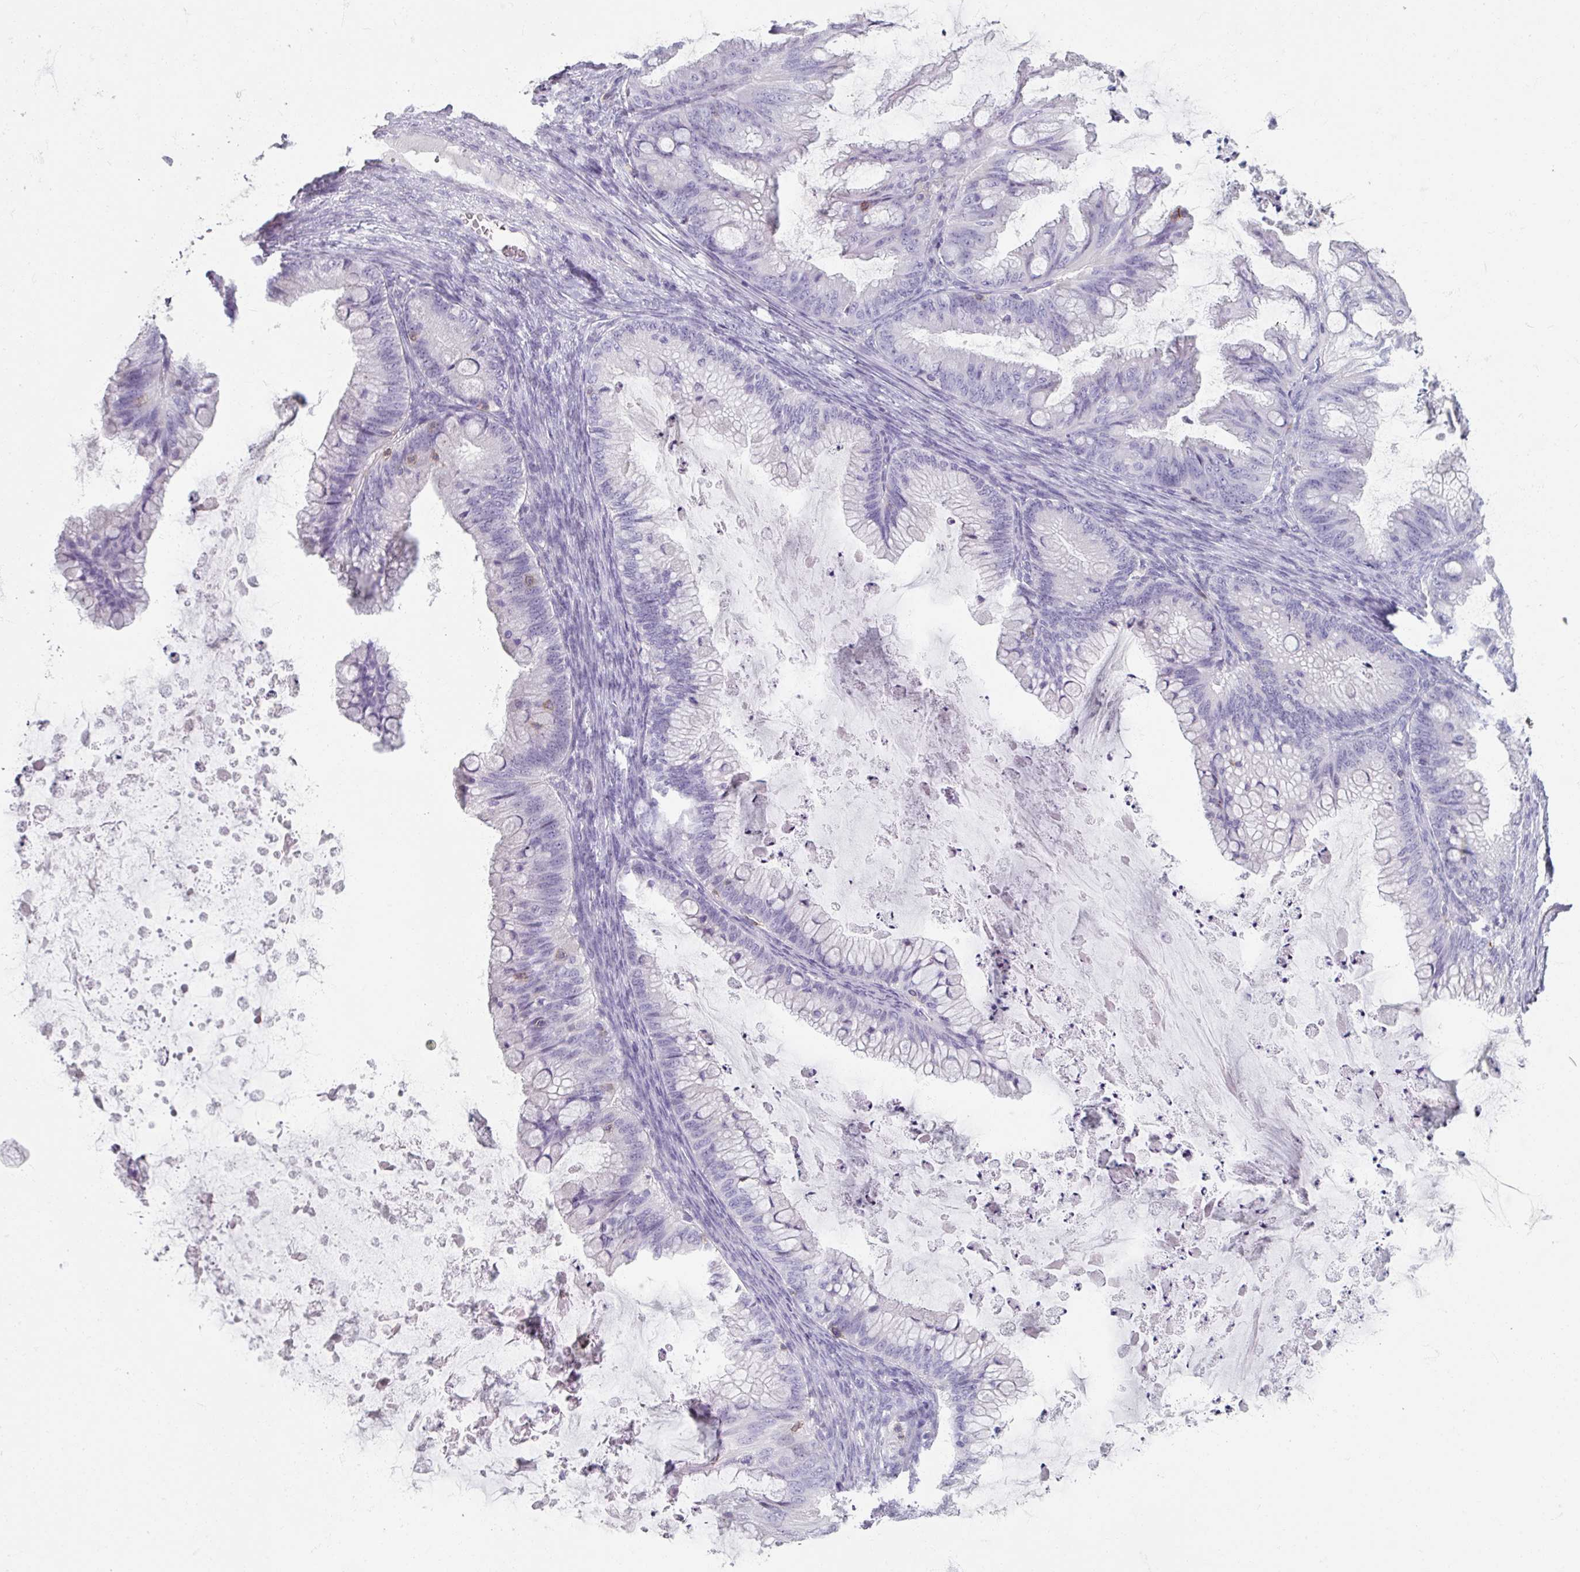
{"staining": {"intensity": "negative", "quantity": "none", "location": "none"}, "tissue": "ovarian cancer", "cell_type": "Tumor cells", "image_type": "cancer", "snomed": [{"axis": "morphology", "description": "Cystadenocarcinoma, mucinous, NOS"}, {"axis": "topography", "description": "Ovary"}], "caption": "DAB (3,3'-diaminobenzidine) immunohistochemical staining of ovarian mucinous cystadenocarcinoma demonstrates no significant staining in tumor cells.", "gene": "PTPRC", "patient": {"sex": "female", "age": 35}}